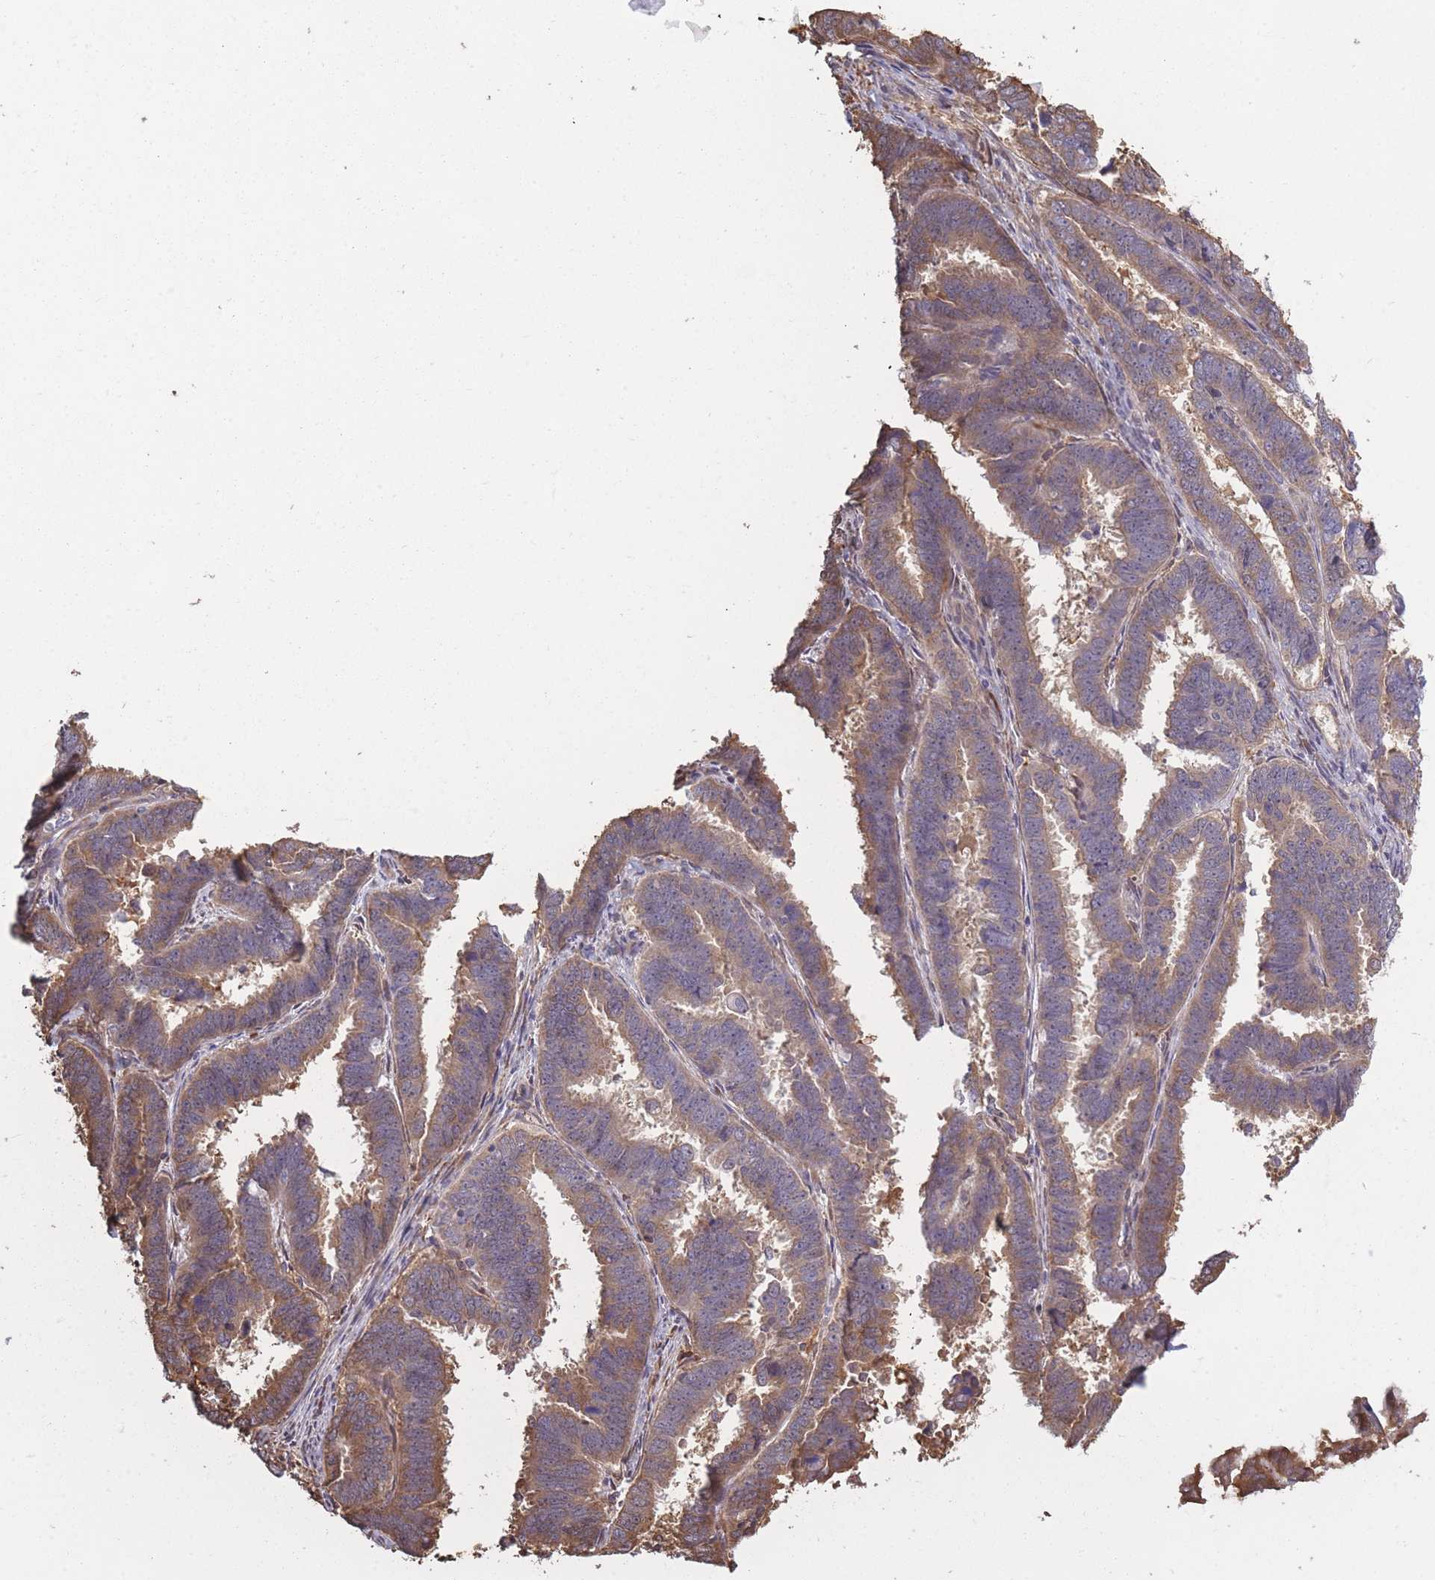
{"staining": {"intensity": "moderate", "quantity": "25%-75%", "location": "cytoplasmic/membranous"}, "tissue": "endometrial cancer", "cell_type": "Tumor cells", "image_type": "cancer", "snomed": [{"axis": "morphology", "description": "Adenocarcinoma, NOS"}, {"axis": "topography", "description": "Endometrium"}], "caption": "Immunohistochemistry (IHC) of human endometrial cancer (adenocarcinoma) demonstrates medium levels of moderate cytoplasmic/membranous positivity in approximately 25%-75% of tumor cells.", "gene": "ARL13B", "patient": {"sex": "female", "age": 75}}